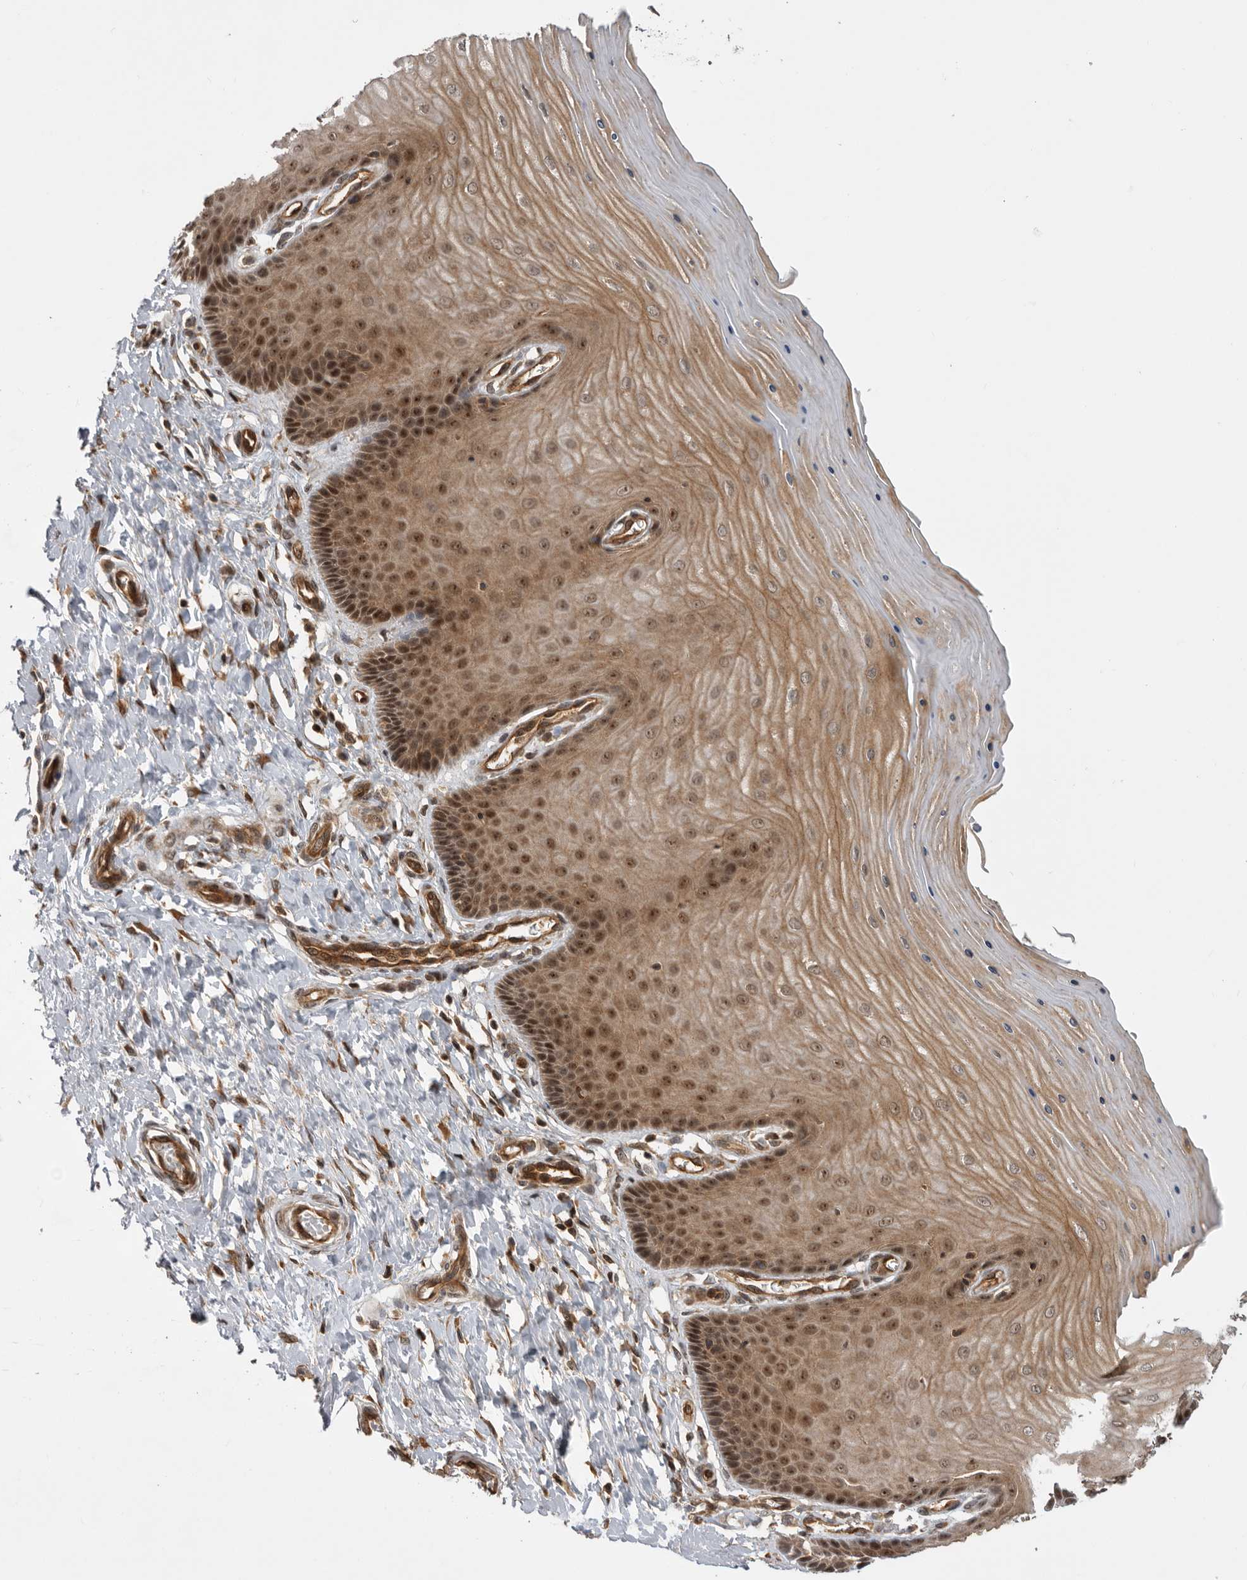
{"staining": {"intensity": "moderate", "quantity": ">75%", "location": "cytoplasmic/membranous"}, "tissue": "cervix", "cell_type": "Glandular cells", "image_type": "normal", "snomed": [{"axis": "morphology", "description": "Normal tissue, NOS"}, {"axis": "topography", "description": "Cervix"}], "caption": "Benign cervix shows moderate cytoplasmic/membranous positivity in about >75% of glandular cells, visualized by immunohistochemistry. Immunohistochemistry (ihc) stains the protein of interest in brown and the nuclei are stained blue.", "gene": "DHDDS", "patient": {"sex": "female", "age": 55}}